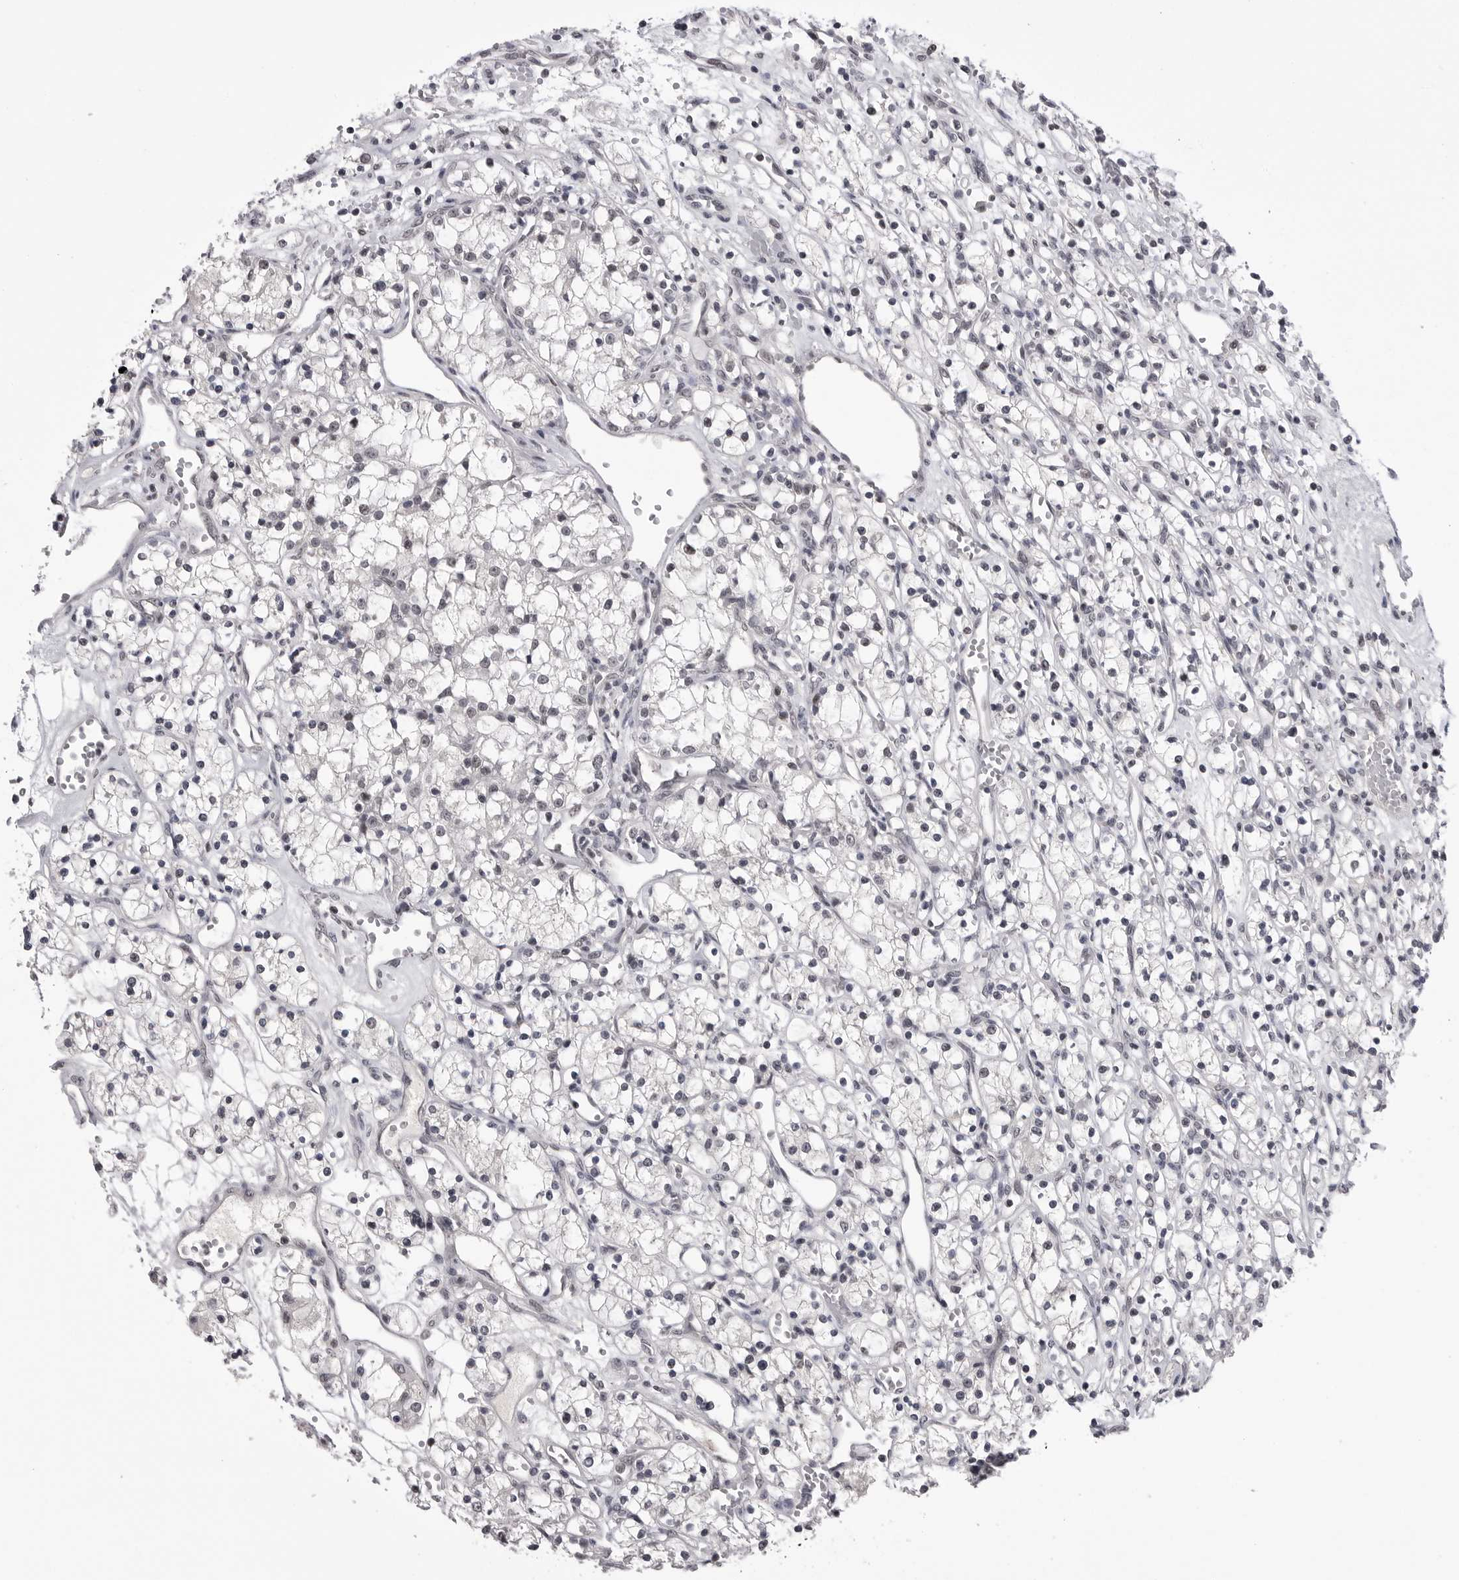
{"staining": {"intensity": "weak", "quantity": "25%-75%", "location": "nuclear"}, "tissue": "renal cancer", "cell_type": "Tumor cells", "image_type": "cancer", "snomed": [{"axis": "morphology", "description": "Adenocarcinoma, NOS"}, {"axis": "topography", "description": "Kidney"}], "caption": "High-magnification brightfield microscopy of renal cancer (adenocarcinoma) stained with DAB (brown) and counterstained with hematoxylin (blue). tumor cells exhibit weak nuclear expression is present in about25%-75% of cells.", "gene": "DLG2", "patient": {"sex": "female", "age": 59}}